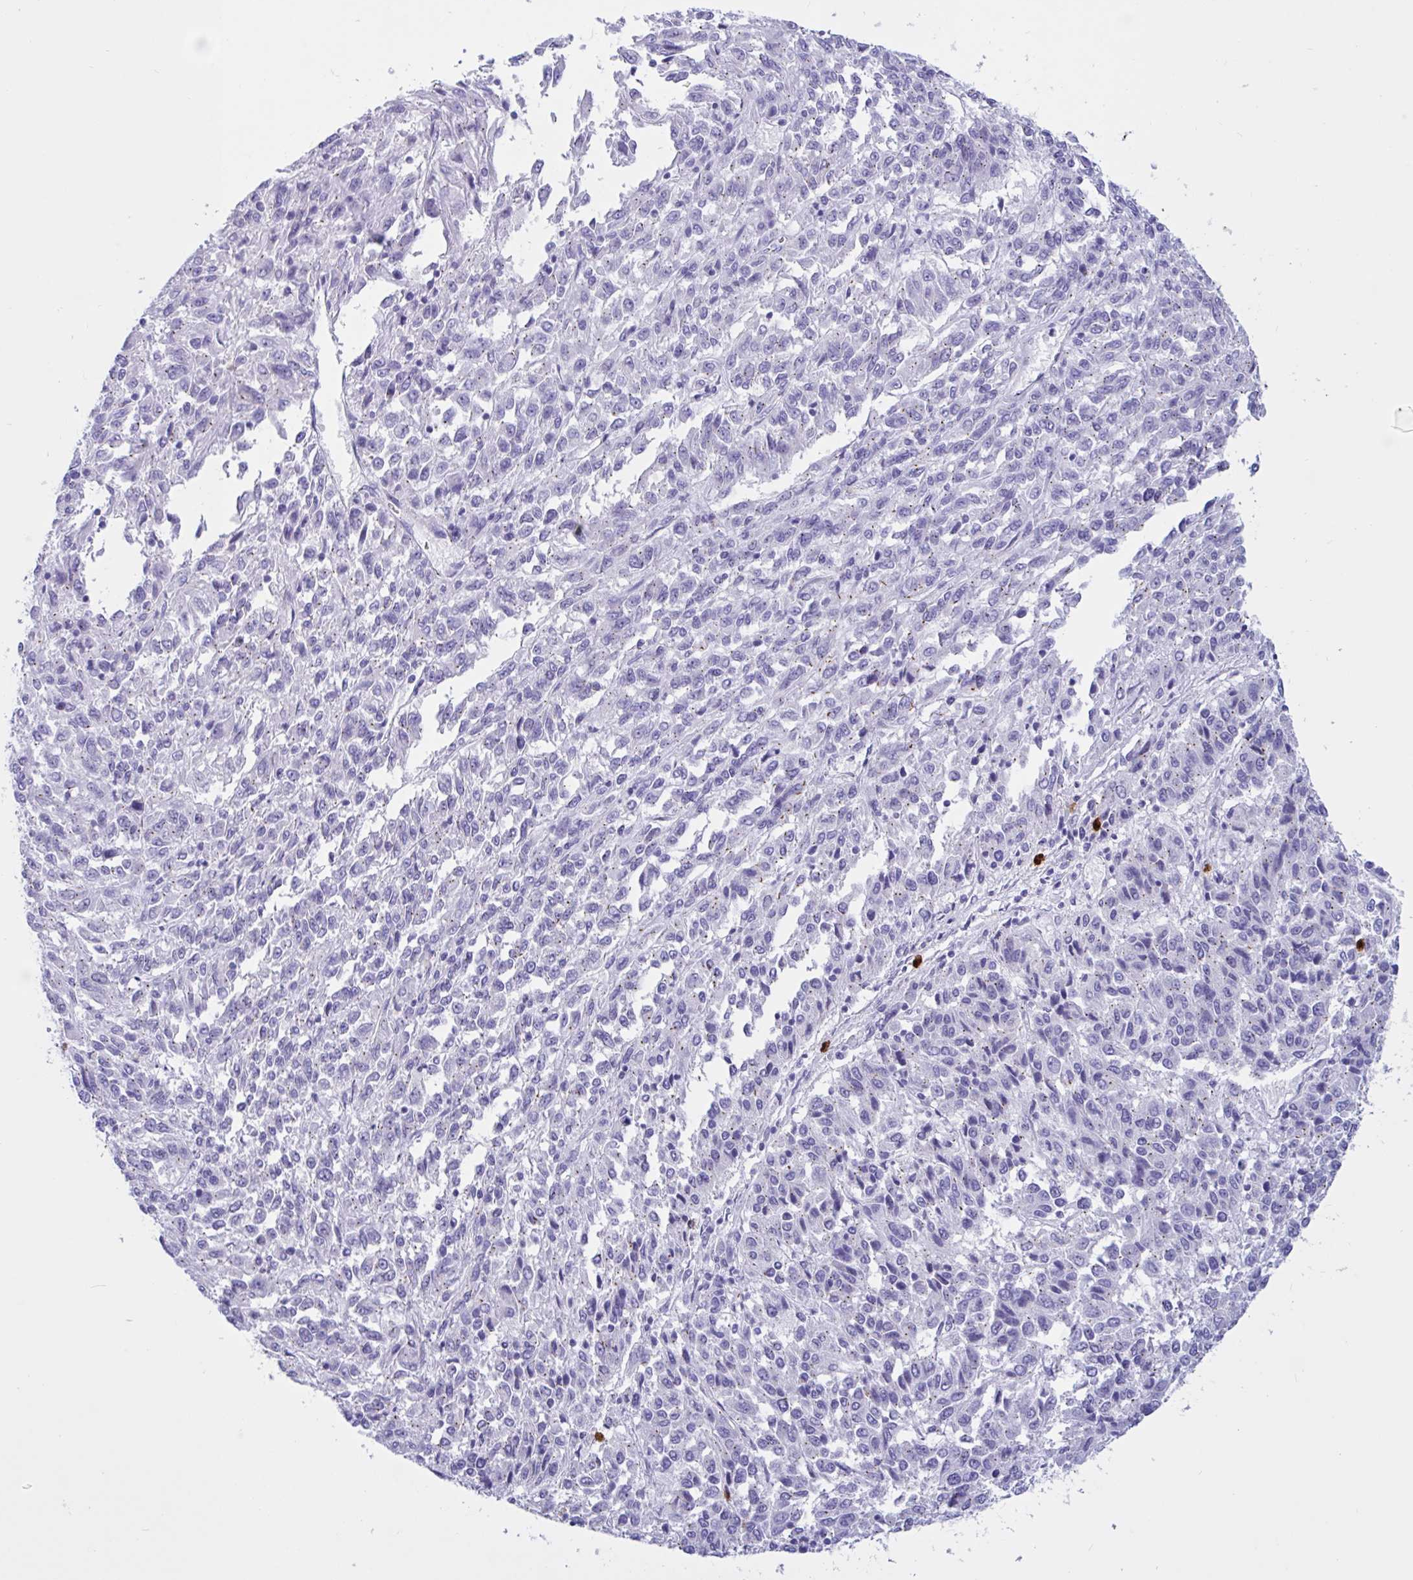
{"staining": {"intensity": "weak", "quantity": "25%-75%", "location": "cytoplasmic/membranous"}, "tissue": "melanoma", "cell_type": "Tumor cells", "image_type": "cancer", "snomed": [{"axis": "morphology", "description": "Malignant melanoma, Metastatic site"}, {"axis": "topography", "description": "Lung"}], "caption": "The histopathology image displays immunohistochemical staining of malignant melanoma (metastatic site). There is weak cytoplasmic/membranous positivity is present in about 25%-75% of tumor cells. The protein is stained brown, and the nuclei are stained in blue (DAB (3,3'-diaminobenzidine) IHC with brightfield microscopy, high magnification).", "gene": "RNASE3", "patient": {"sex": "male", "age": 64}}